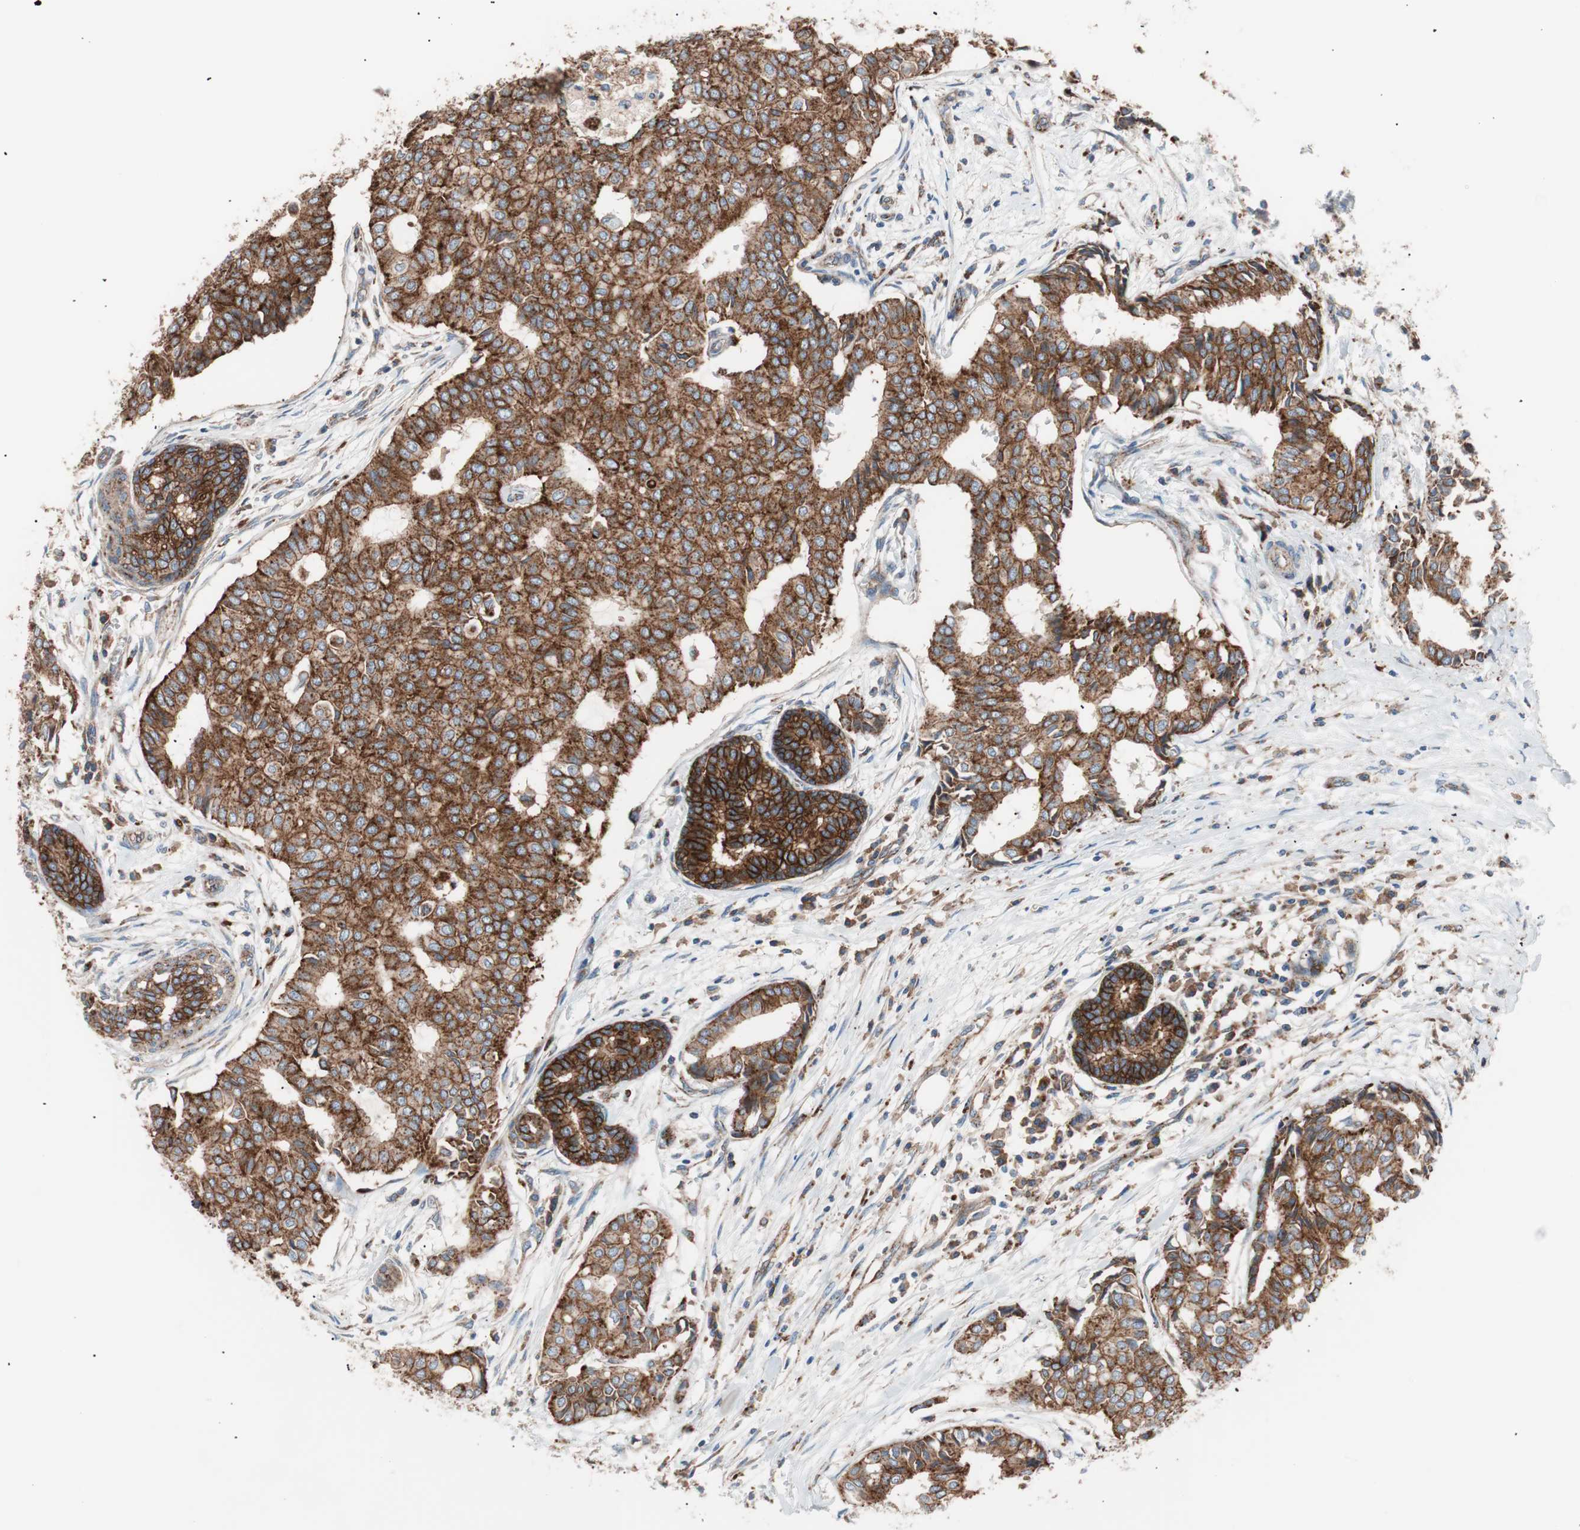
{"staining": {"intensity": "strong", "quantity": ">75%", "location": "cytoplasmic/membranous"}, "tissue": "head and neck cancer", "cell_type": "Tumor cells", "image_type": "cancer", "snomed": [{"axis": "morphology", "description": "Adenocarcinoma, NOS"}, {"axis": "topography", "description": "Salivary gland"}, {"axis": "topography", "description": "Head-Neck"}], "caption": "Human adenocarcinoma (head and neck) stained with a protein marker demonstrates strong staining in tumor cells.", "gene": "FLOT2", "patient": {"sex": "female", "age": 59}}